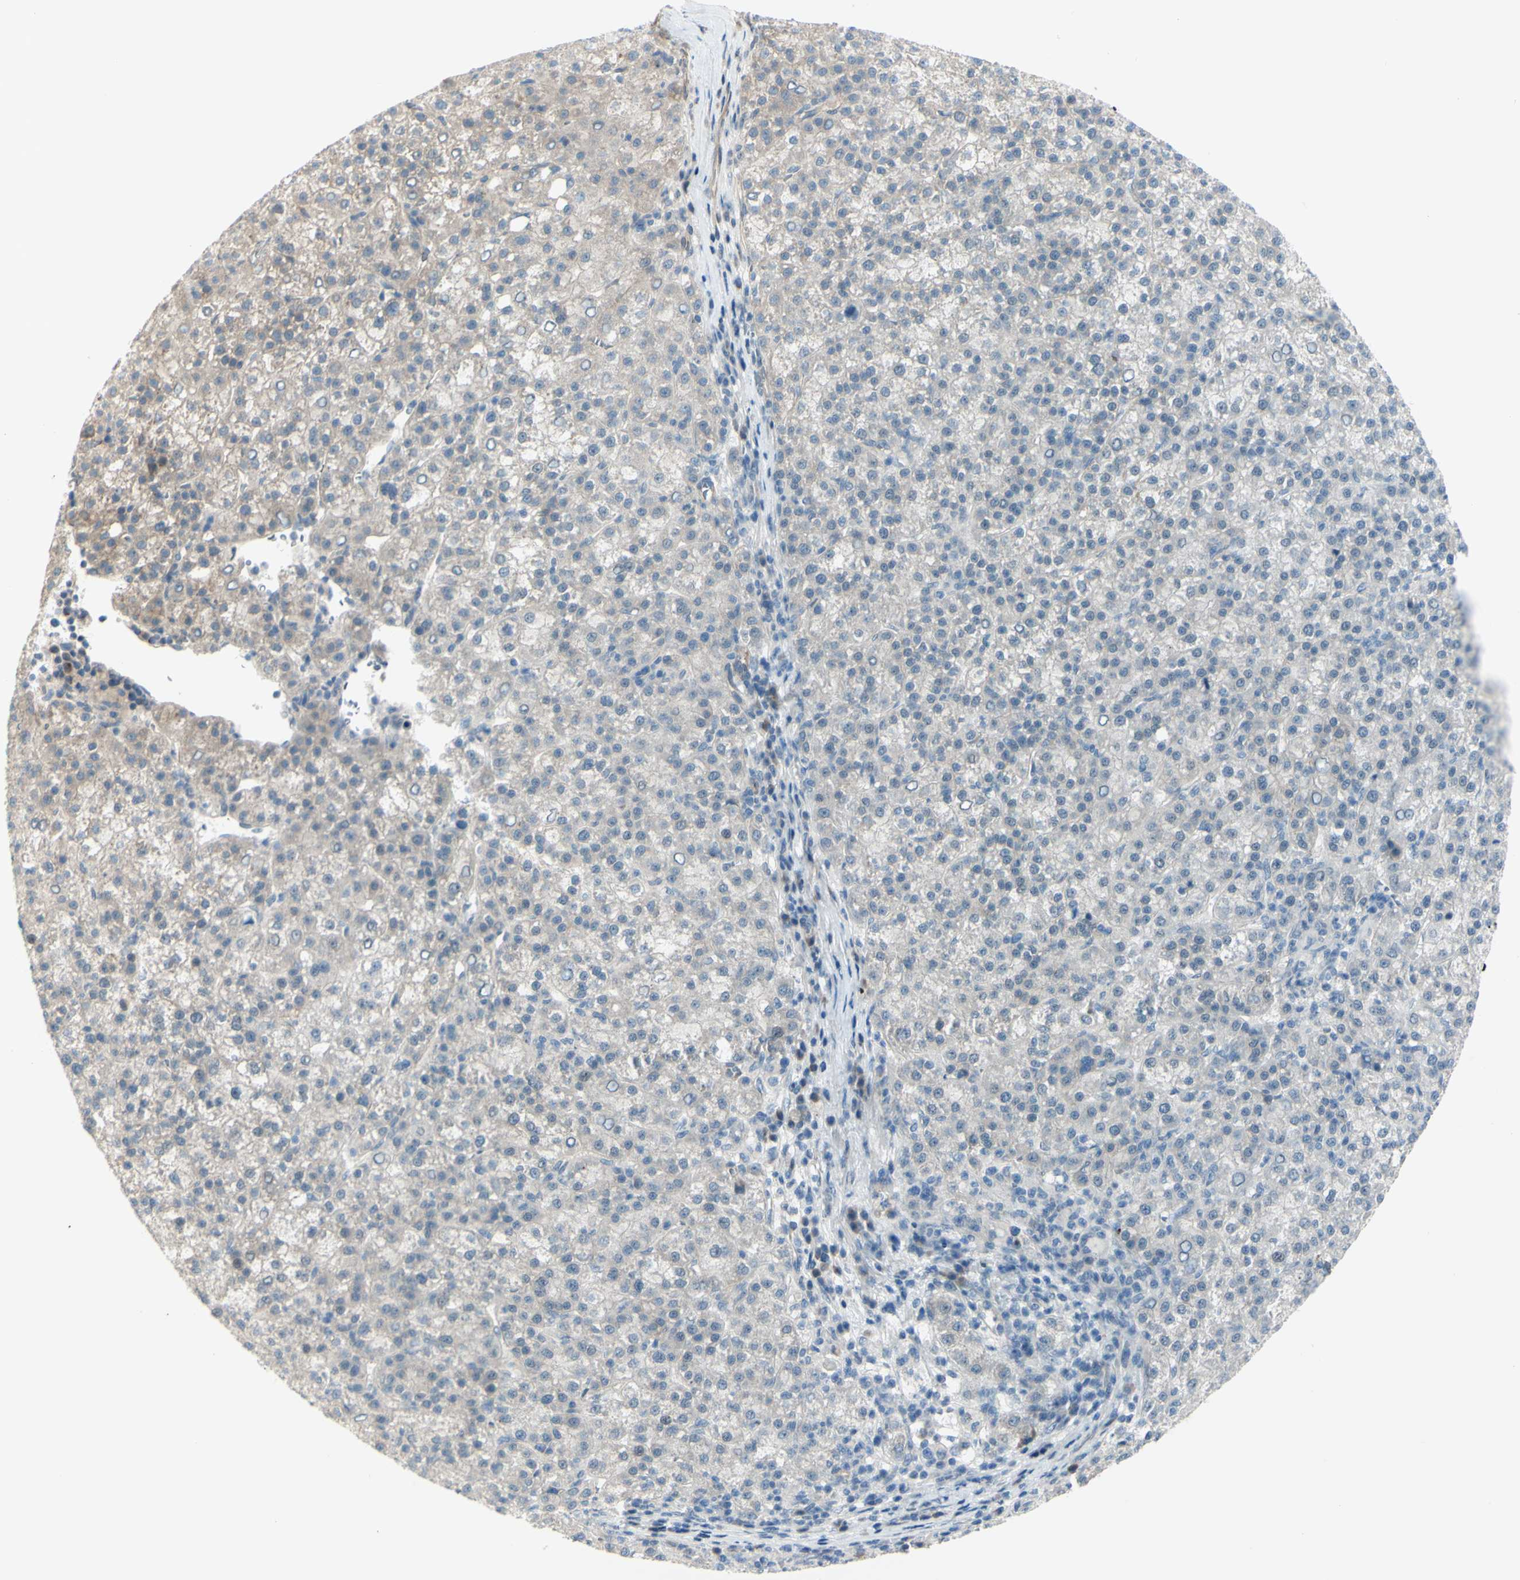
{"staining": {"intensity": "weak", "quantity": "<25%", "location": "cytoplasmic/membranous"}, "tissue": "liver cancer", "cell_type": "Tumor cells", "image_type": "cancer", "snomed": [{"axis": "morphology", "description": "Carcinoma, Hepatocellular, NOS"}, {"axis": "topography", "description": "Liver"}], "caption": "The immunohistochemistry photomicrograph has no significant positivity in tumor cells of liver cancer (hepatocellular carcinoma) tissue.", "gene": "LRRK1", "patient": {"sex": "female", "age": 58}}